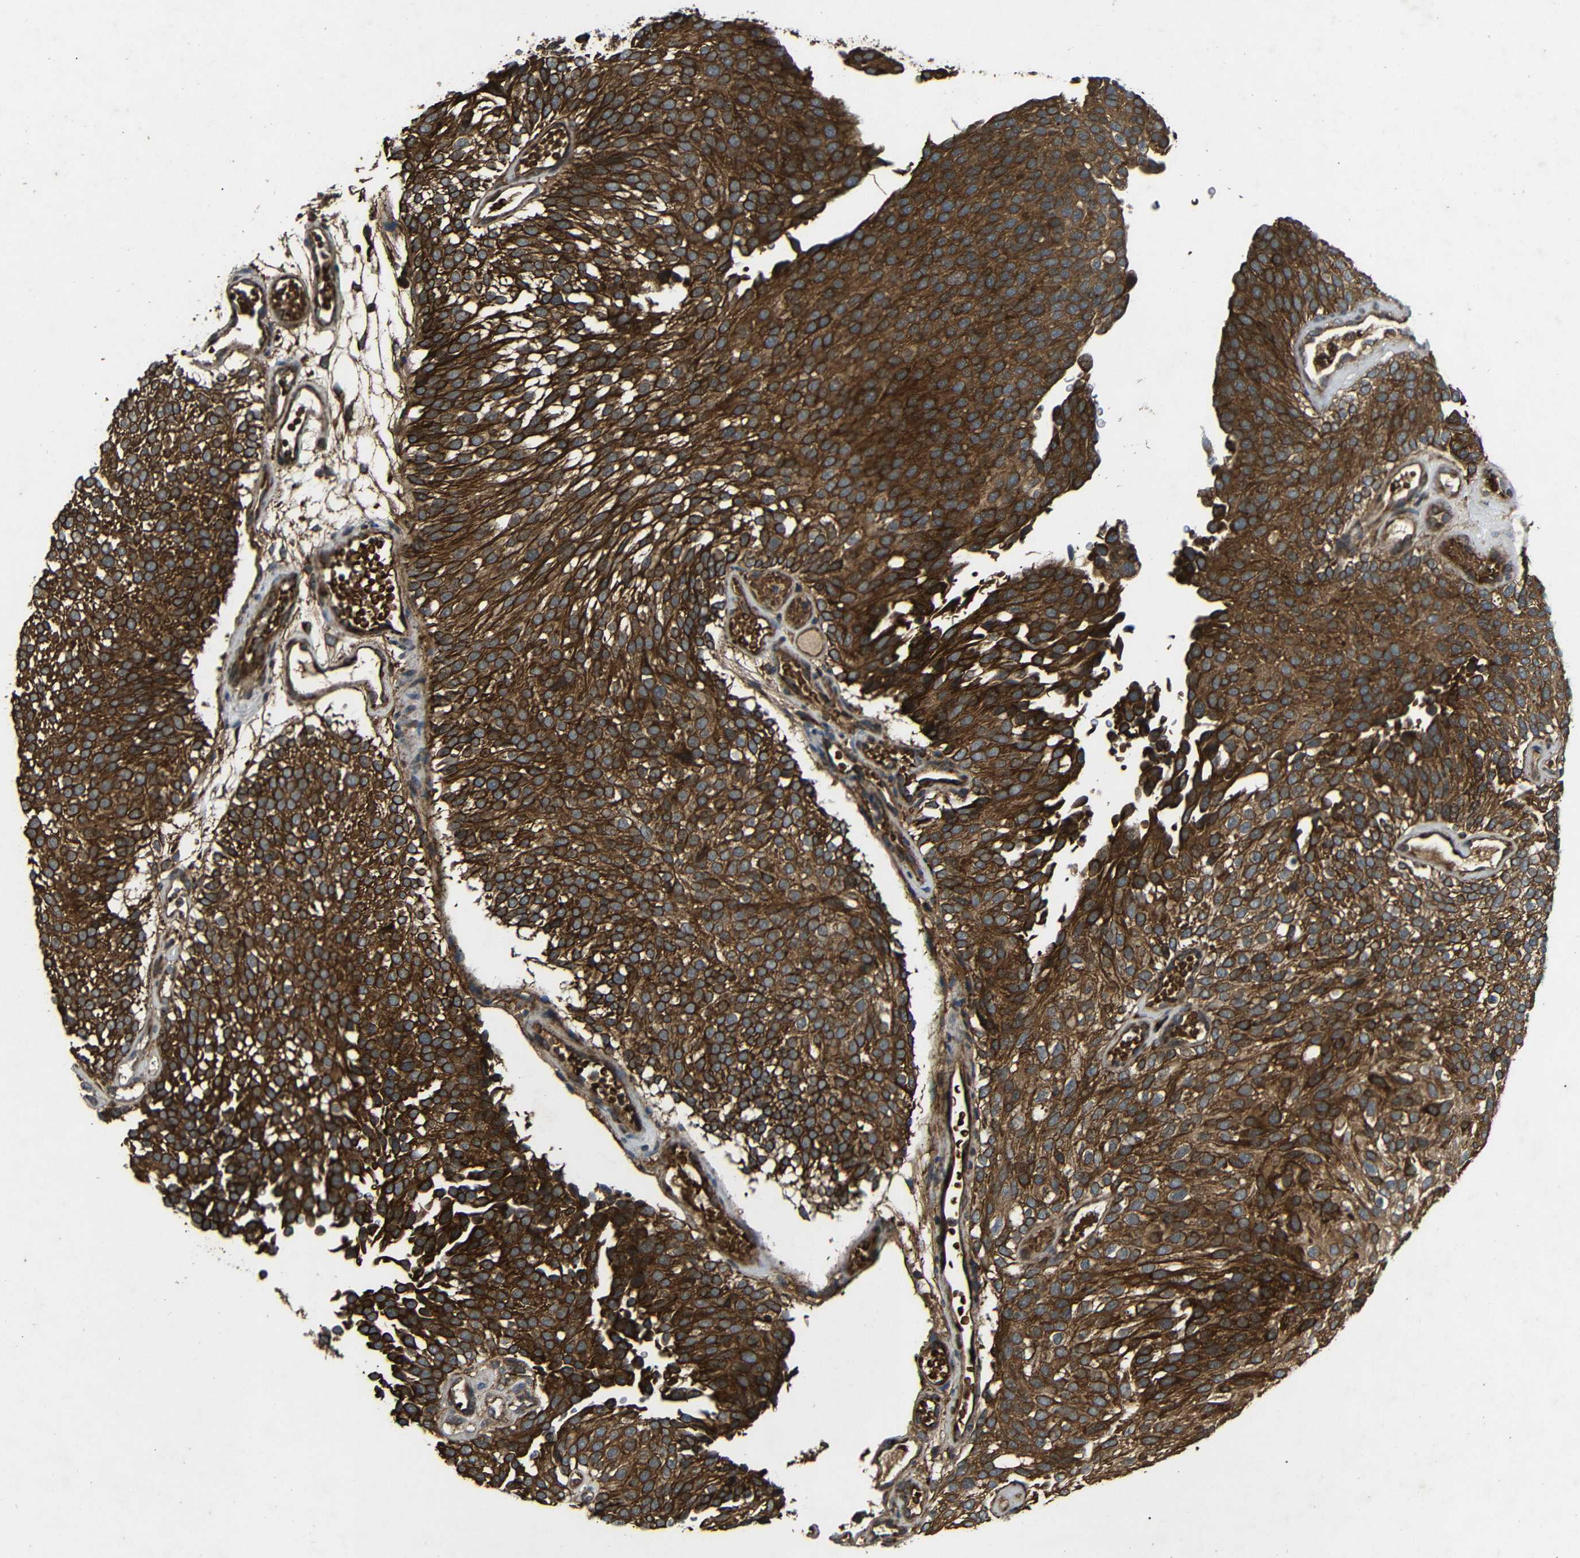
{"staining": {"intensity": "strong", "quantity": ">75%", "location": "cytoplasmic/membranous"}, "tissue": "urothelial cancer", "cell_type": "Tumor cells", "image_type": "cancer", "snomed": [{"axis": "morphology", "description": "Urothelial carcinoma, Low grade"}, {"axis": "topography", "description": "Urinary bladder"}], "caption": "An IHC photomicrograph of neoplastic tissue is shown. Protein staining in brown labels strong cytoplasmic/membranous positivity in urothelial carcinoma (low-grade) within tumor cells.", "gene": "TRPC1", "patient": {"sex": "male", "age": 78}}